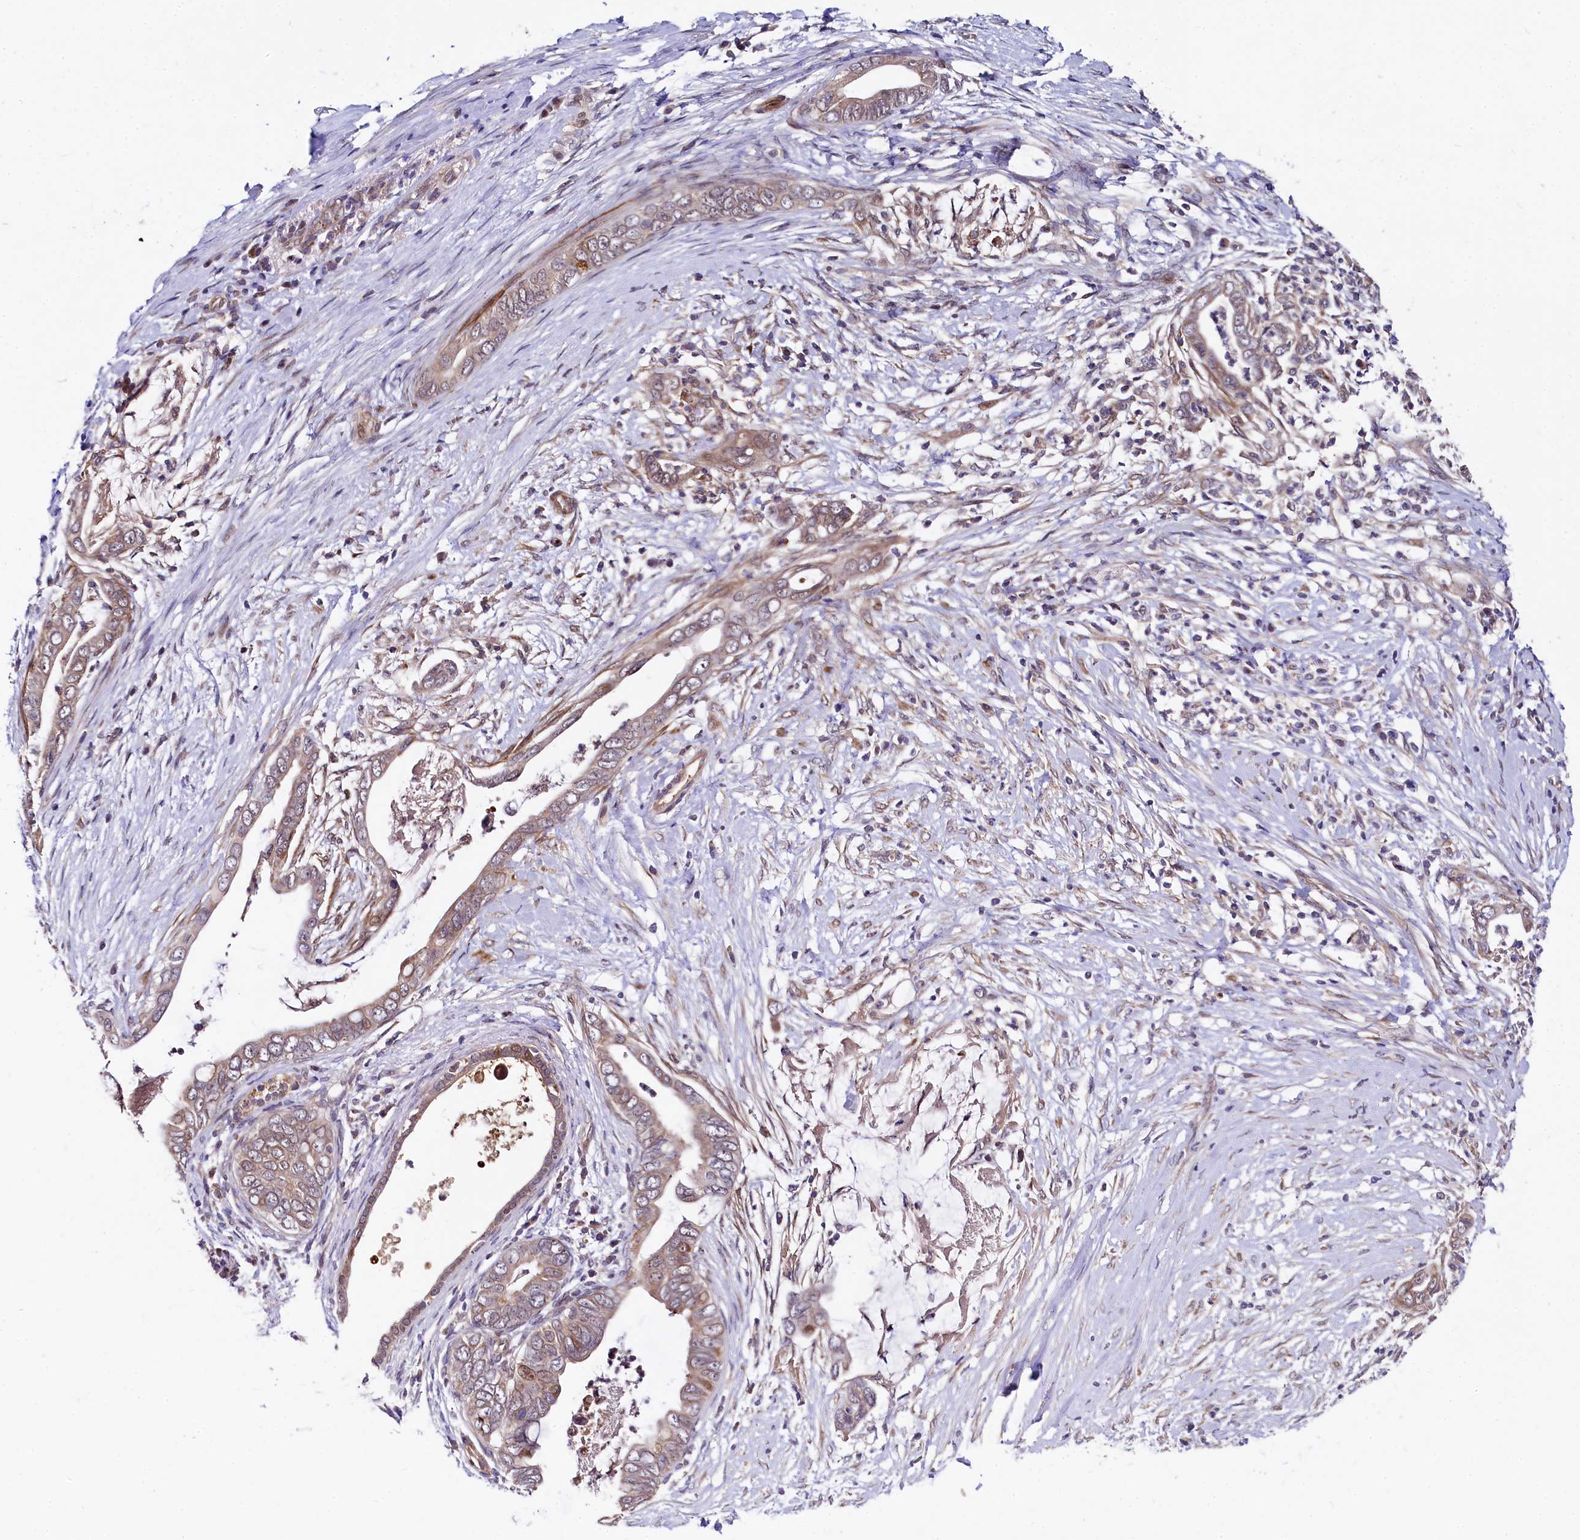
{"staining": {"intensity": "moderate", "quantity": ">75%", "location": "cytoplasmic/membranous"}, "tissue": "pancreatic cancer", "cell_type": "Tumor cells", "image_type": "cancer", "snomed": [{"axis": "morphology", "description": "Adenocarcinoma, NOS"}, {"axis": "topography", "description": "Pancreas"}], "caption": "Immunohistochemical staining of pancreatic cancer (adenocarcinoma) reveals moderate cytoplasmic/membranous protein positivity in about >75% of tumor cells.", "gene": "SPRYD3", "patient": {"sex": "male", "age": 75}}